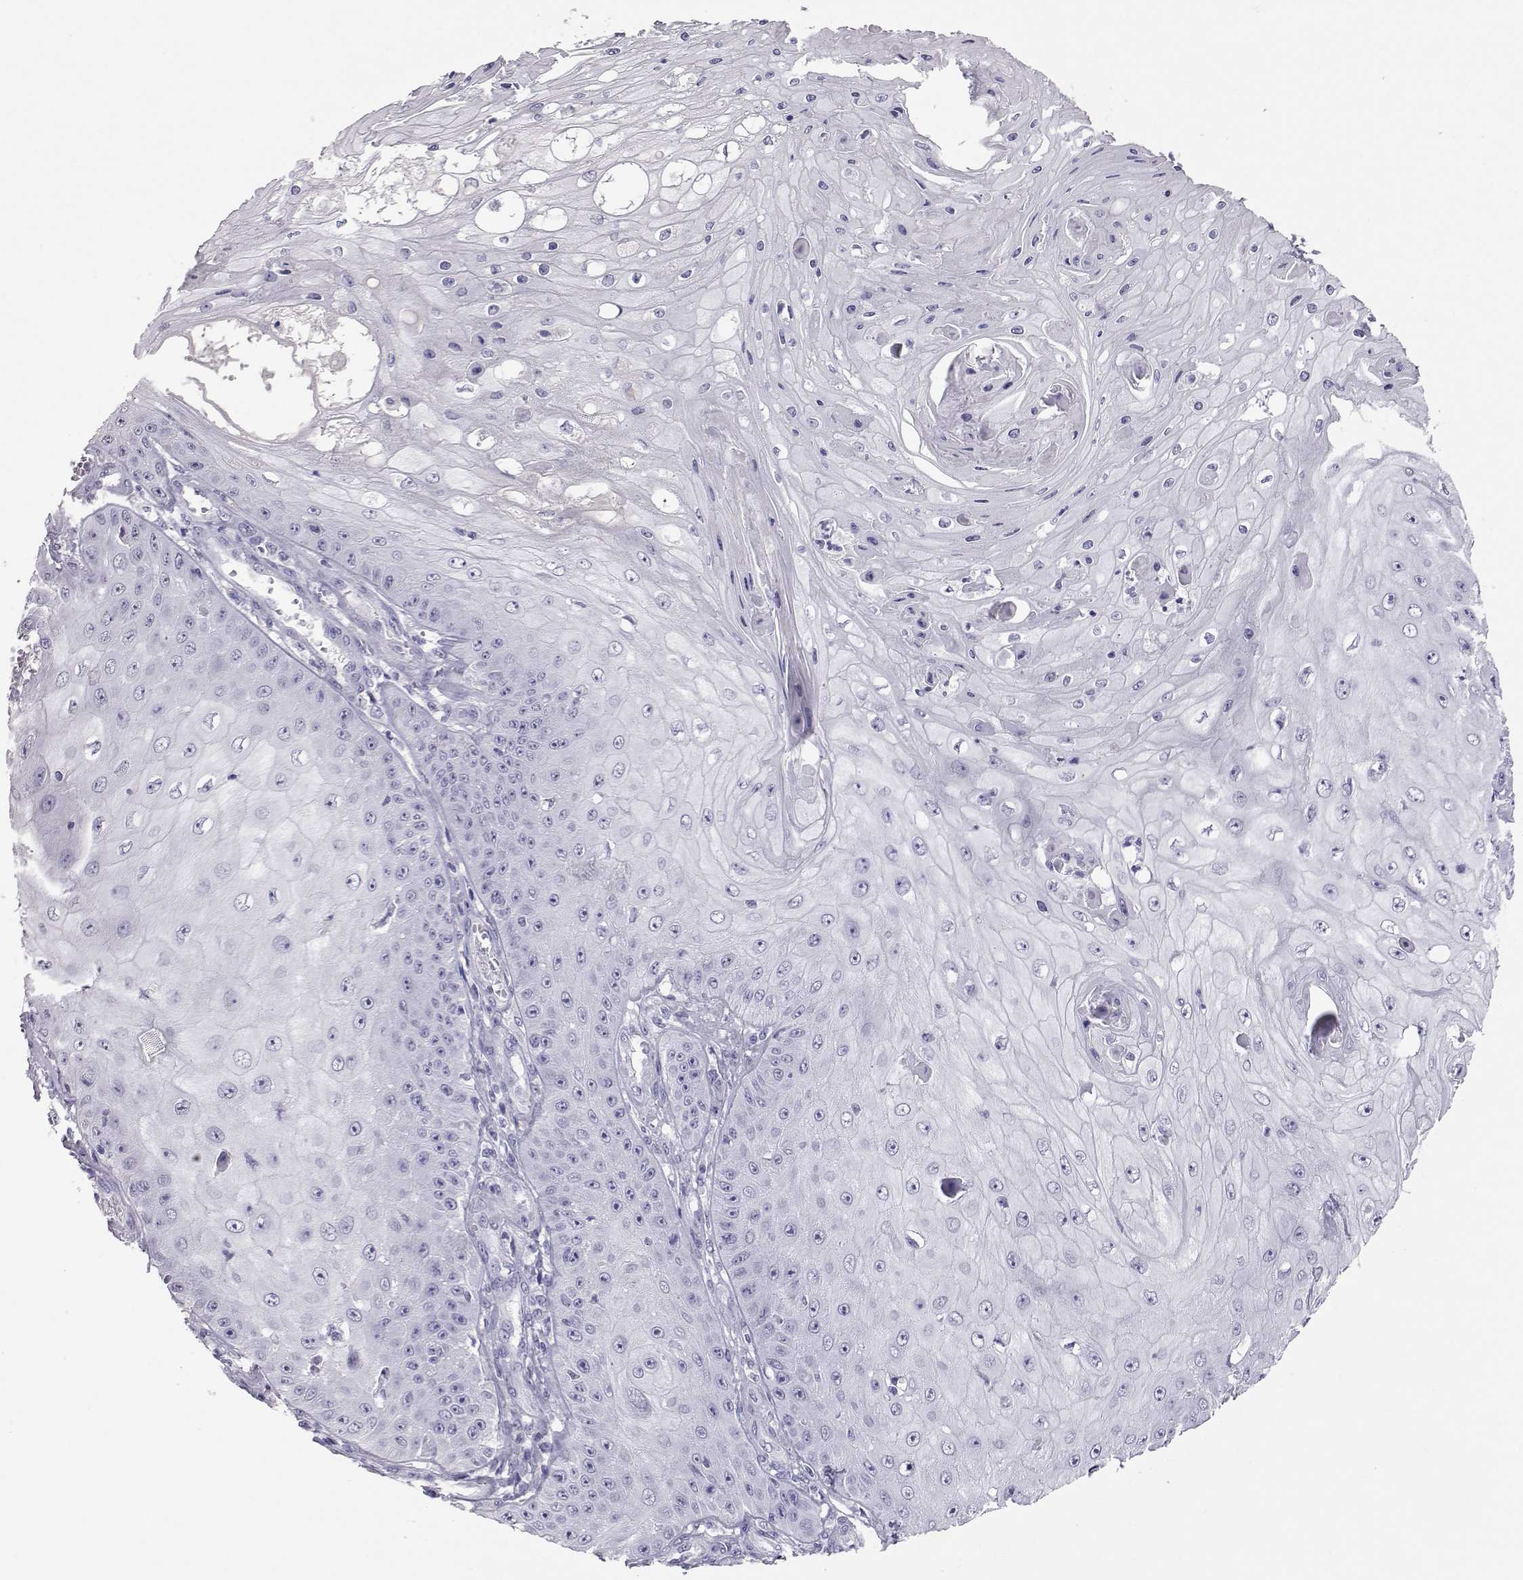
{"staining": {"intensity": "negative", "quantity": "none", "location": "none"}, "tissue": "skin cancer", "cell_type": "Tumor cells", "image_type": "cancer", "snomed": [{"axis": "morphology", "description": "Squamous cell carcinoma, NOS"}, {"axis": "topography", "description": "Skin"}], "caption": "Protein analysis of skin cancer (squamous cell carcinoma) reveals no significant expression in tumor cells.", "gene": "PMCH", "patient": {"sex": "male", "age": 70}}